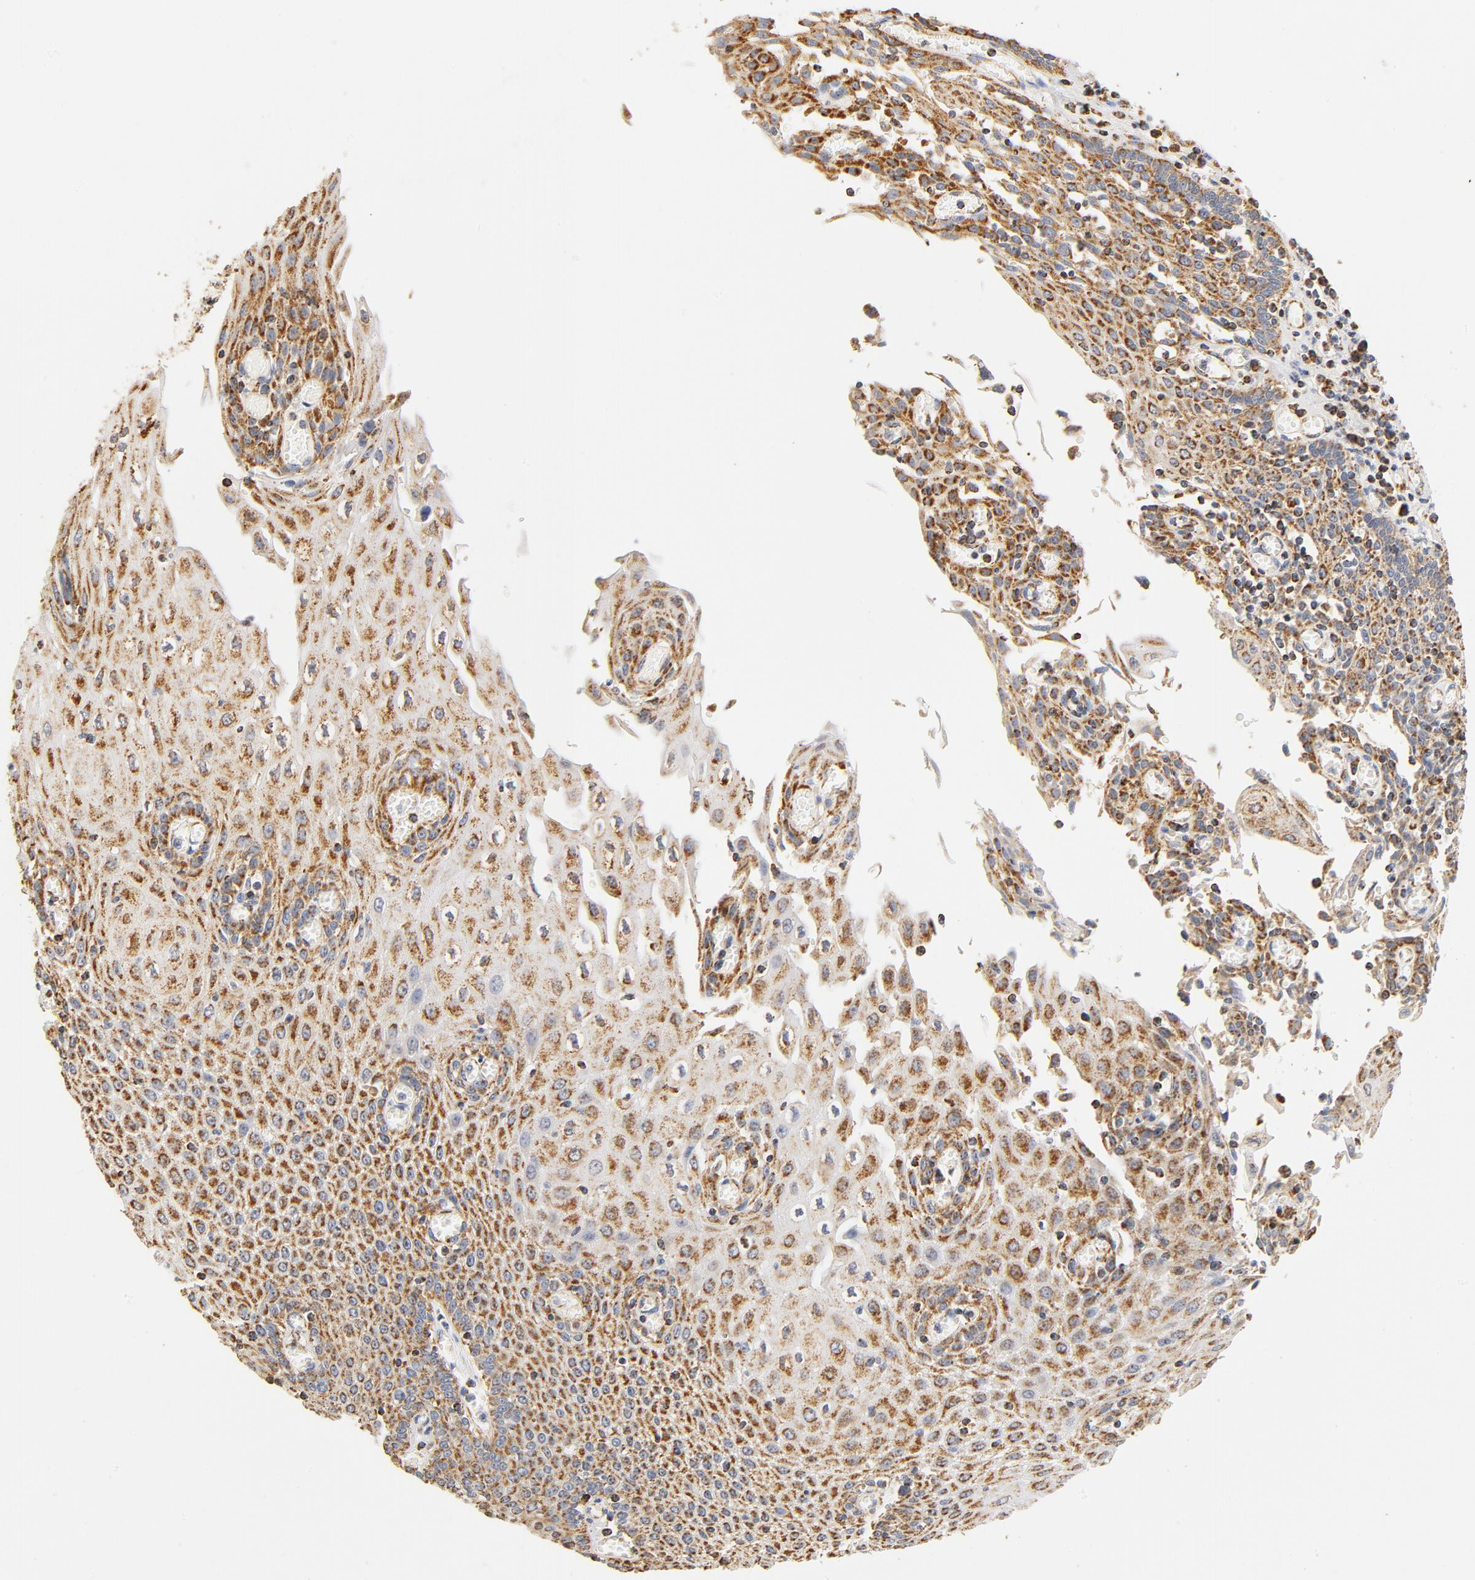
{"staining": {"intensity": "moderate", "quantity": ">75%", "location": "cytoplasmic/membranous"}, "tissue": "esophagus", "cell_type": "Squamous epithelial cells", "image_type": "normal", "snomed": [{"axis": "morphology", "description": "Normal tissue, NOS"}, {"axis": "morphology", "description": "Squamous cell carcinoma, NOS"}, {"axis": "topography", "description": "Esophagus"}], "caption": "The image displays staining of unremarkable esophagus, revealing moderate cytoplasmic/membranous protein staining (brown color) within squamous epithelial cells. The protein is shown in brown color, while the nuclei are stained blue.", "gene": "COX4I1", "patient": {"sex": "male", "age": 65}}